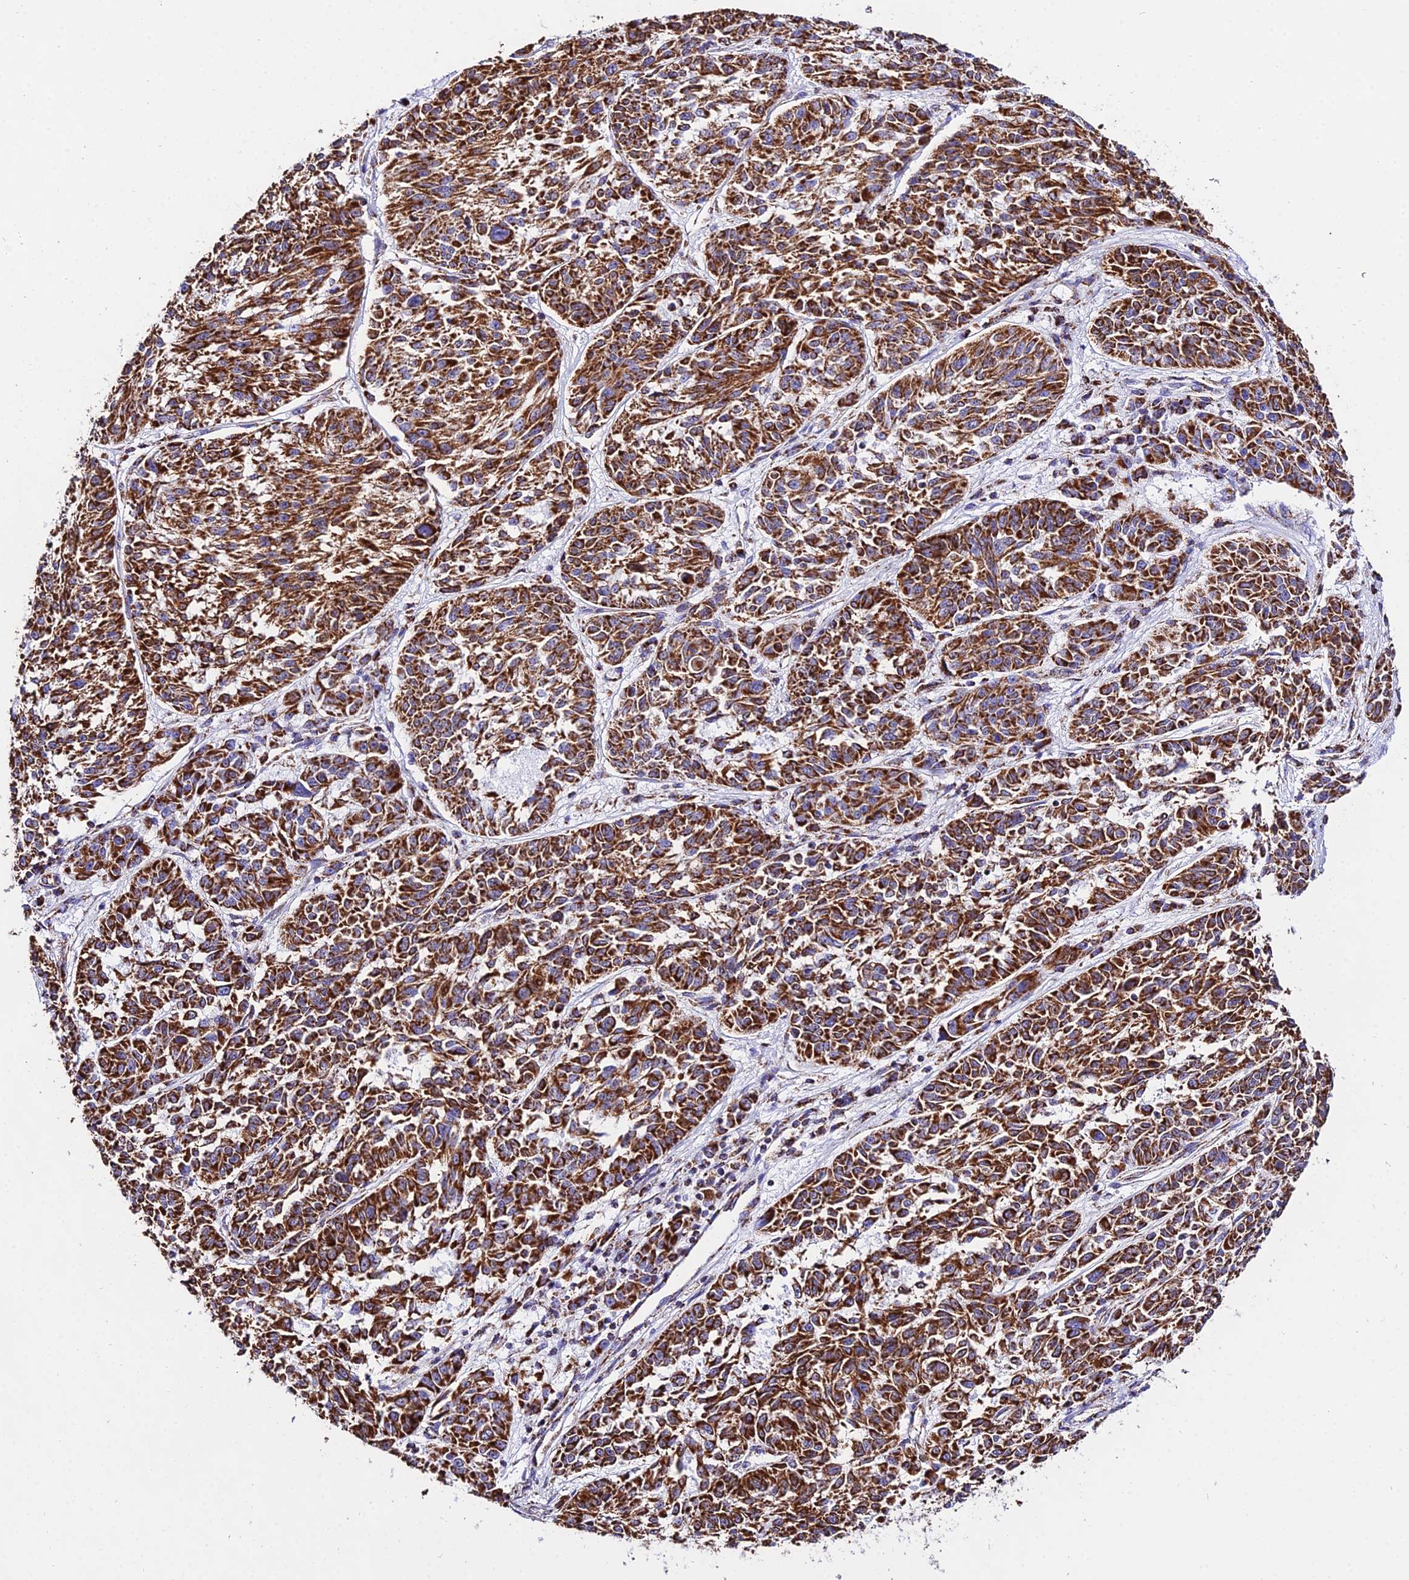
{"staining": {"intensity": "strong", "quantity": ">75%", "location": "cytoplasmic/membranous"}, "tissue": "melanoma", "cell_type": "Tumor cells", "image_type": "cancer", "snomed": [{"axis": "morphology", "description": "Malignant melanoma, NOS"}, {"axis": "topography", "description": "Skin"}], "caption": "Approximately >75% of tumor cells in malignant melanoma display strong cytoplasmic/membranous protein staining as visualized by brown immunohistochemical staining.", "gene": "ATP5PD", "patient": {"sex": "male", "age": 53}}